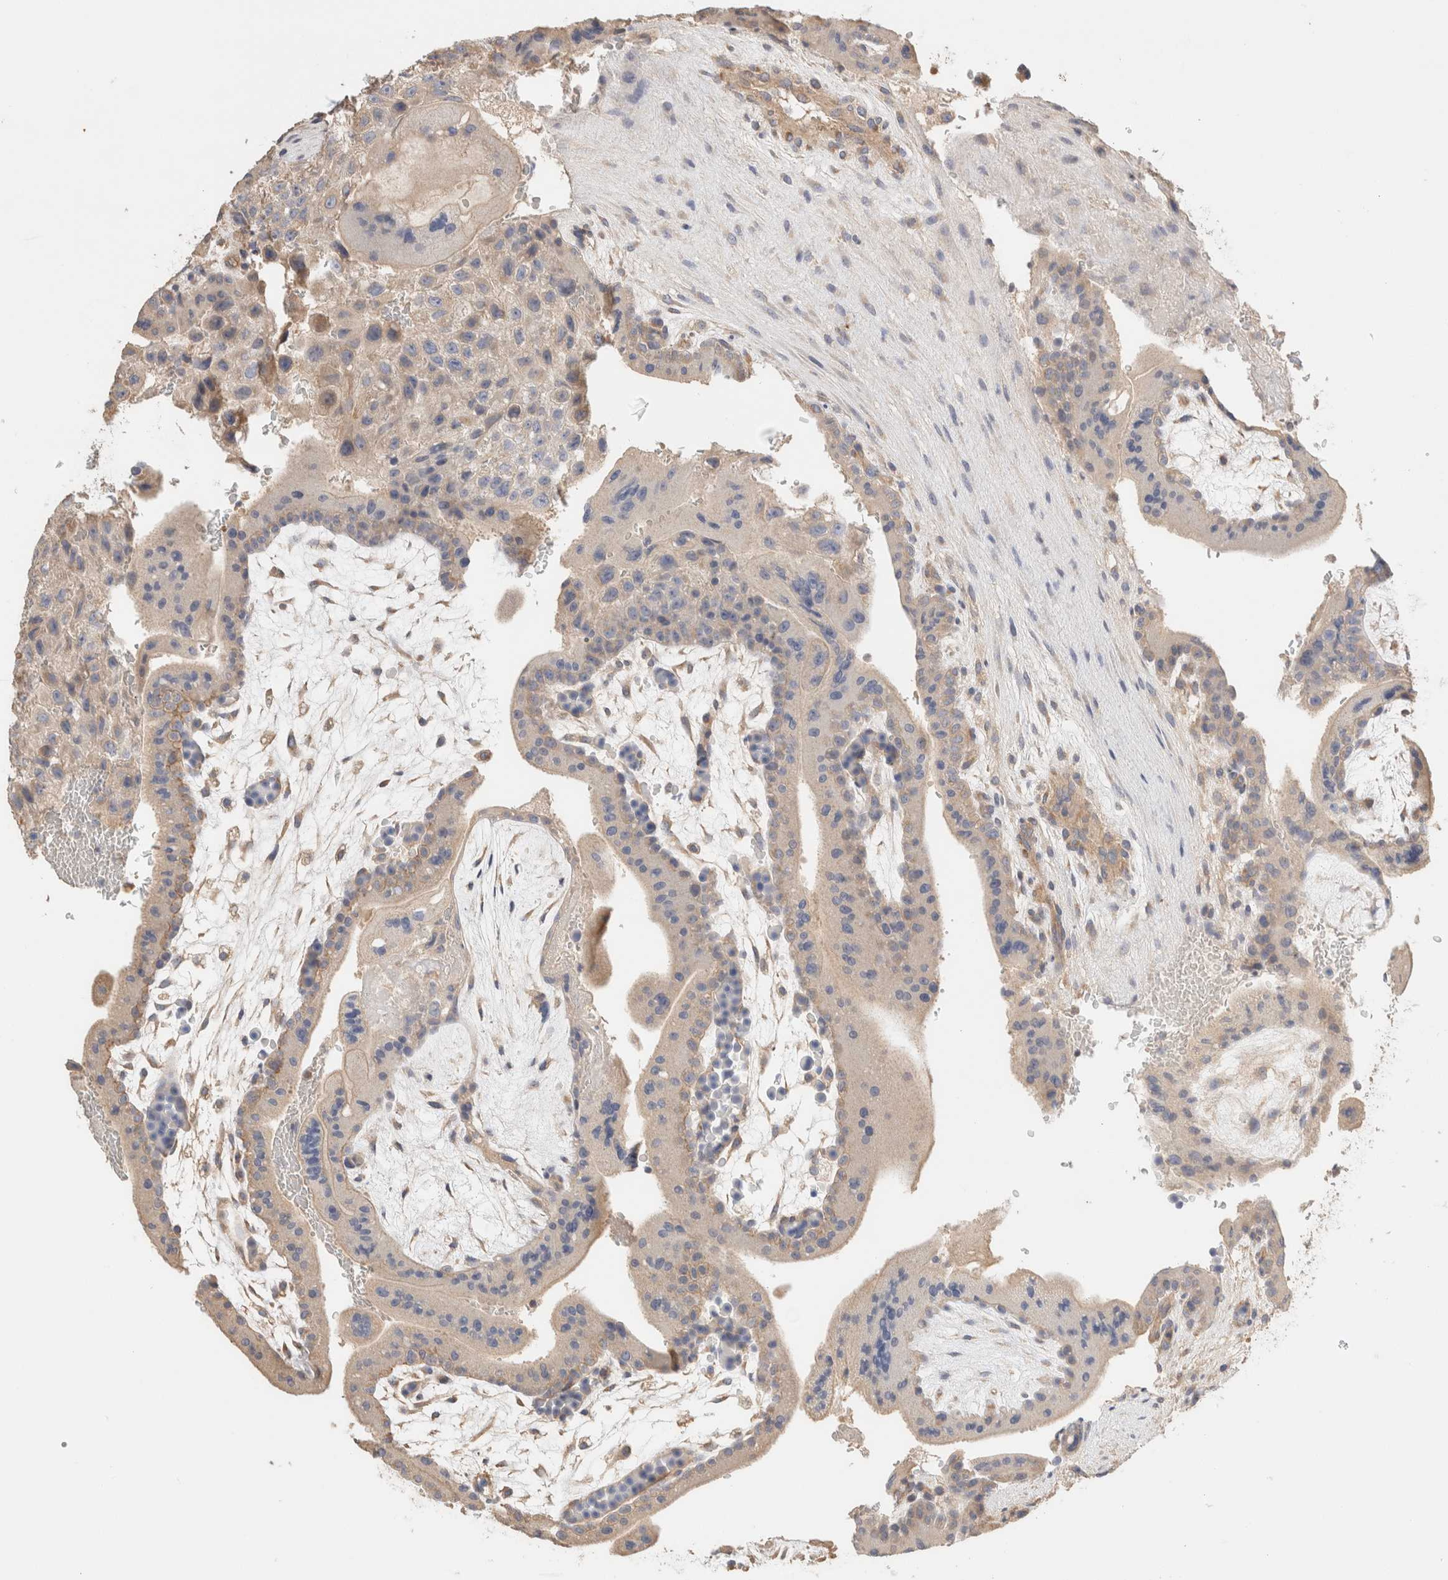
{"staining": {"intensity": "weak", "quantity": ">75%", "location": "cytoplasmic/membranous"}, "tissue": "placenta", "cell_type": "Decidual cells", "image_type": "normal", "snomed": [{"axis": "morphology", "description": "Normal tissue, NOS"}, {"axis": "topography", "description": "Placenta"}], "caption": "An immunohistochemistry (IHC) photomicrograph of normal tissue is shown. Protein staining in brown shows weak cytoplasmic/membranous positivity in placenta within decidual cells. The staining was performed using DAB to visualize the protein expression in brown, while the nuclei were stained in blue with hematoxylin (Magnification: 20x).", "gene": "B3GNTL1", "patient": {"sex": "female", "age": 35}}